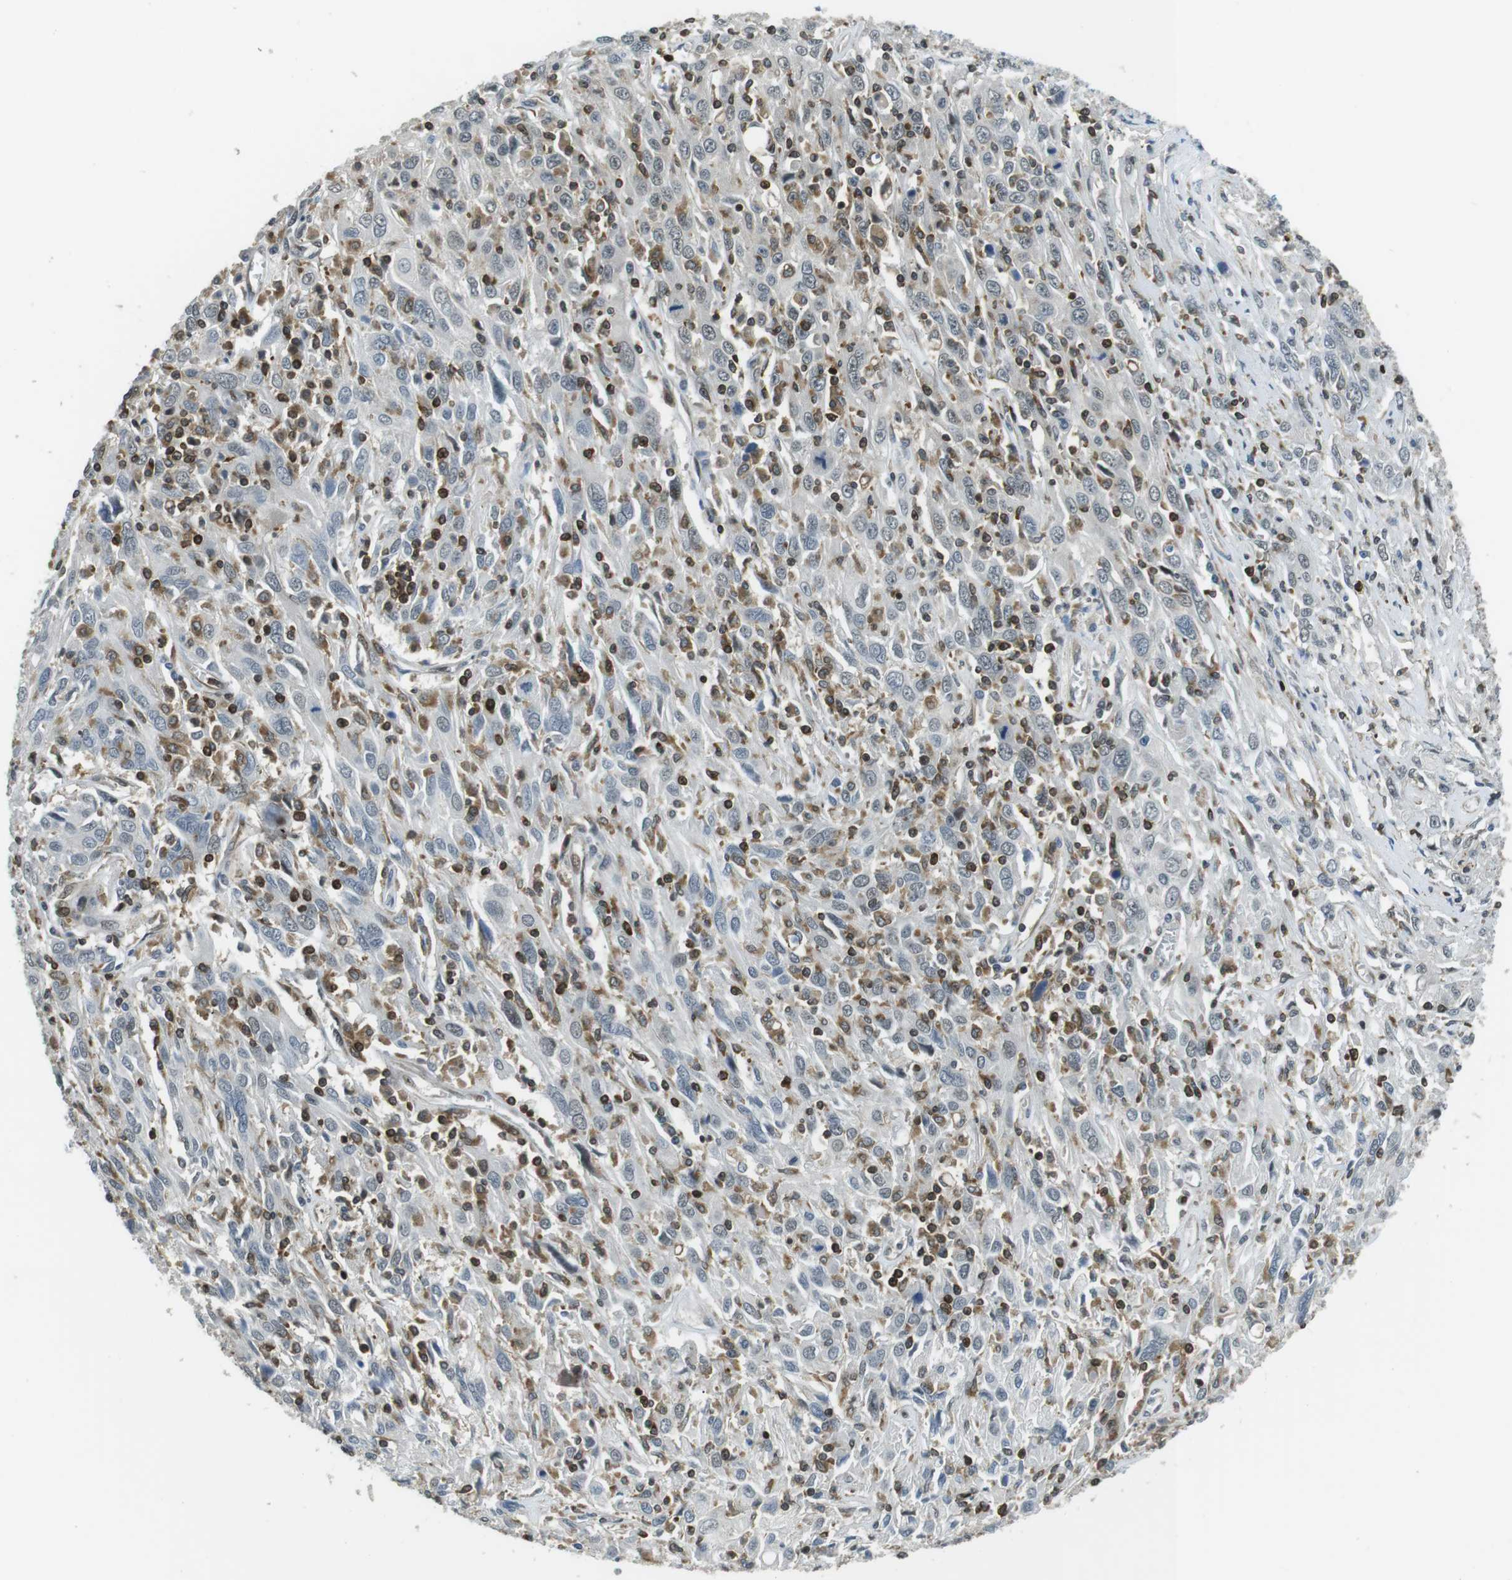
{"staining": {"intensity": "negative", "quantity": "none", "location": "none"}, "tissue": "cervical cancer", "cell_type": "Tumor cells", "image_type": "cancer", "snomed": [{"axis": "morphology", "description": "Squamous cell carcinoma, NOS"}, {"axis": "topography", "description": "Cervix"}], "caption": "DAB (3,3'-diaminobenzidine) immunohistochemical staining of human squamous cell carcinoma (cervical) displays no significant positivity in tumor cells.", "gene": "STK10", "patient": {"sex": "female", "age": 46}}